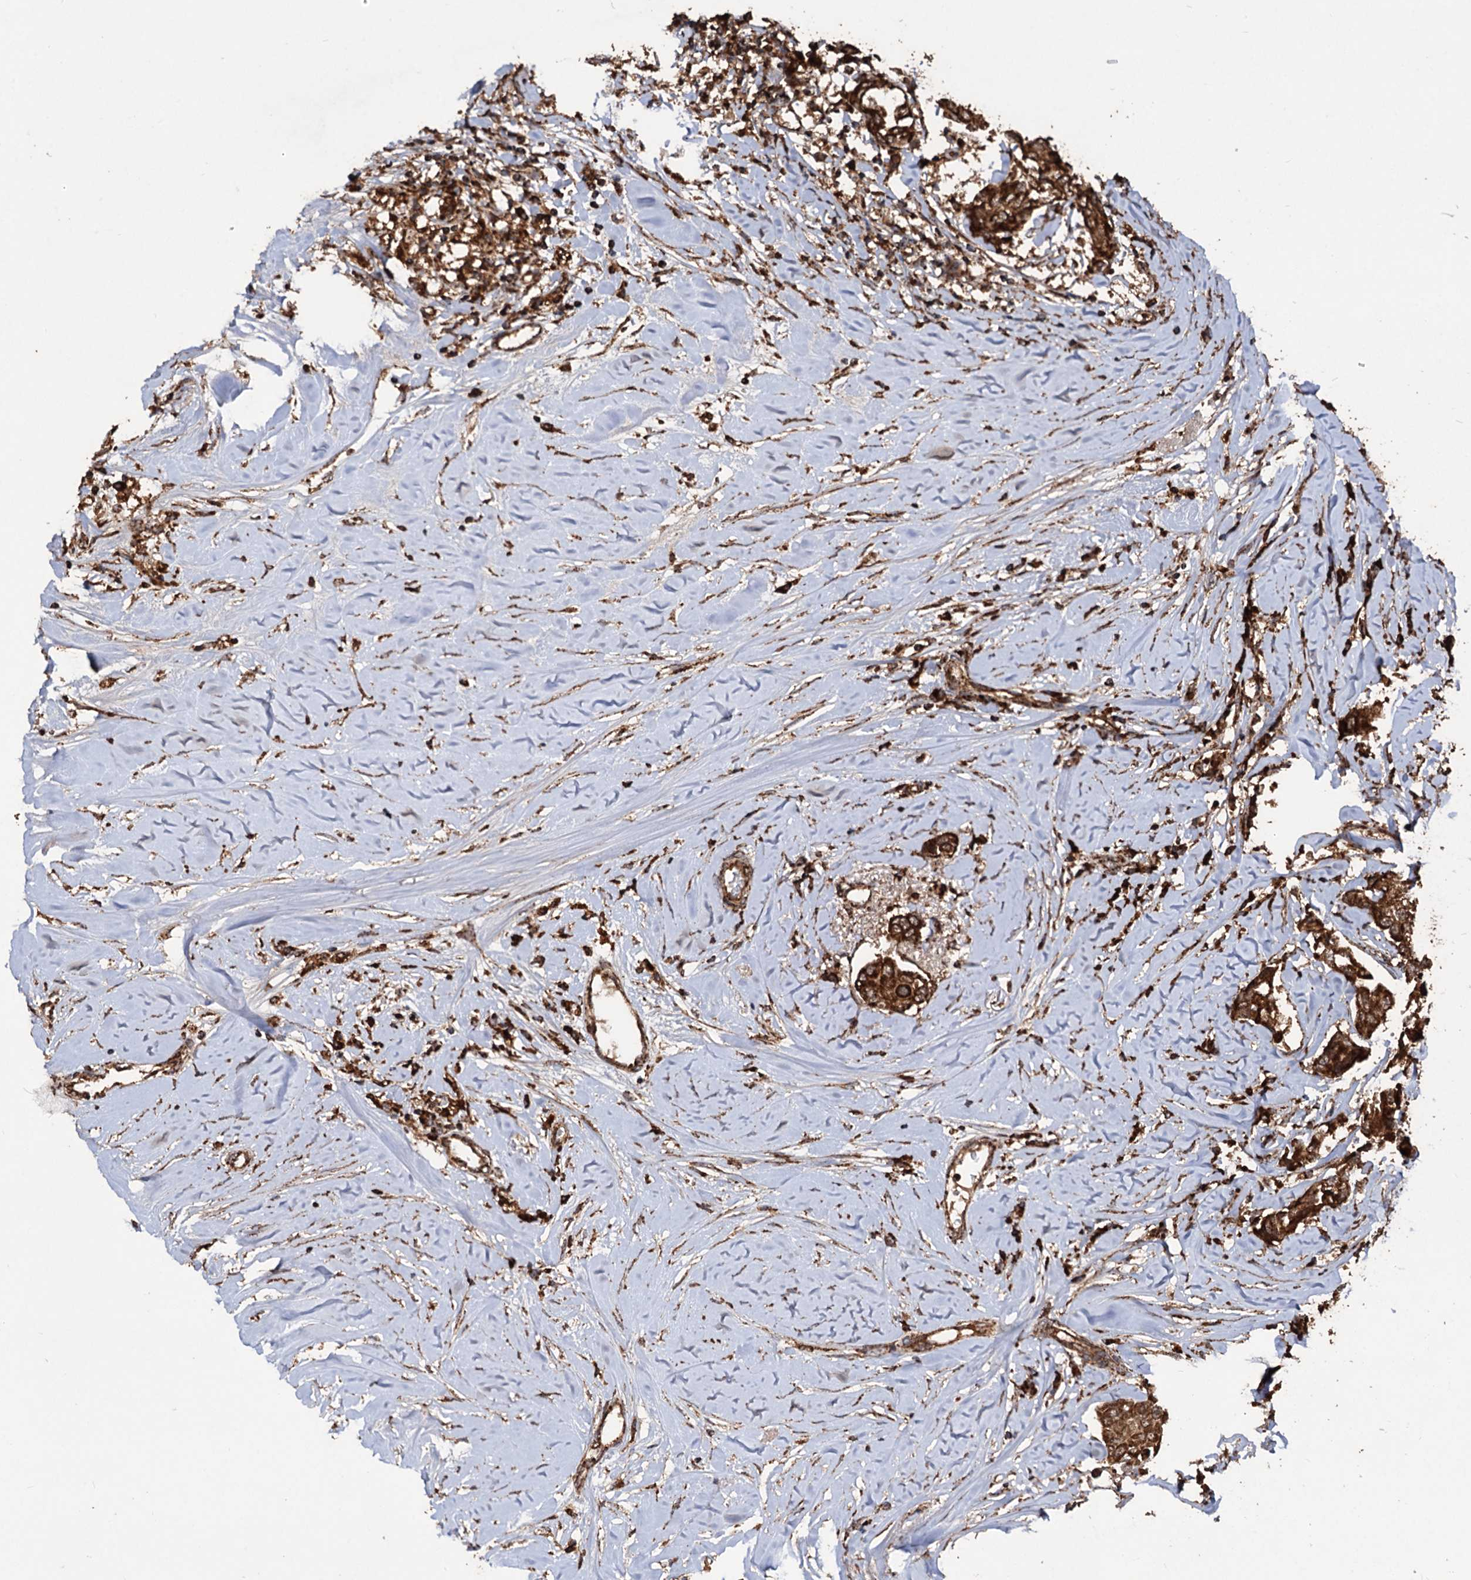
{"staining": {"intensity": "strong", "quantity": ">75%", "location": "cytoplasmic/membranous"}, "tissue": "breast cancer", "cell_type": "Tumor cells", "image_type": "cancer", "snomed": [{"axis": "morphology", "description": "Duct carcinoma"}, {"axis": "topography", "description": "Breast"}], "caption": "Human breast cancer stained with a protein marker exhibits strong staining in tumor cells.", "gene": "IPO4", "patient": {"sex": "female", "age": 80}}